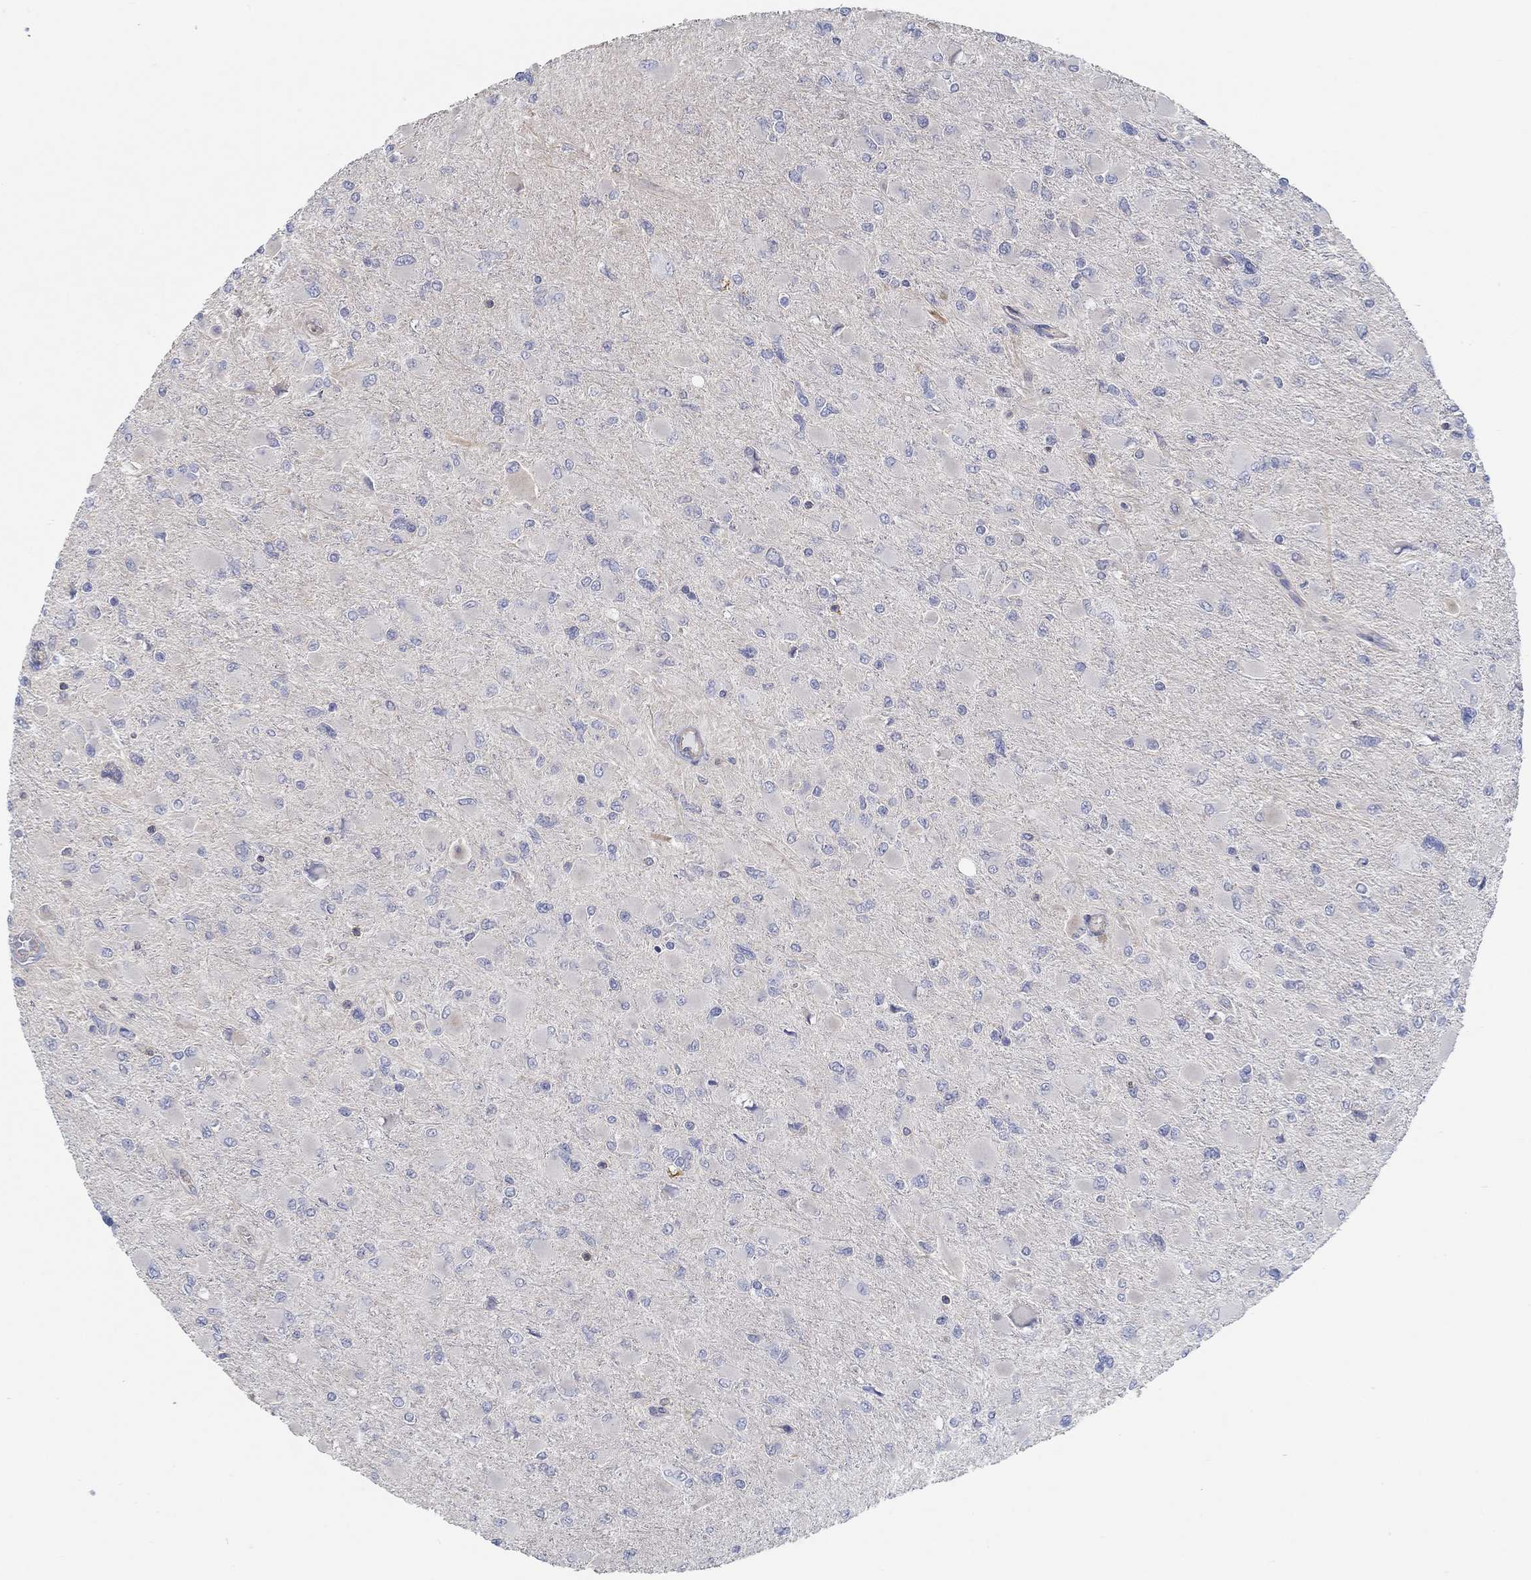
{"staining": {"intensity": "negative", "quantity": "none", "location": "none"}, "tissue": "glioma", "cell_type": "Tumor cells", "image_type": "cancer", "snomed": [{"axis": "morphology", "description": "Glioma, malignant, High grade"}, {"axis": "topography", "description": "Cerebral cortex"}], "caption": "The histopathology image reveals no staining of tumor cells in high-grade glioma (malignant).", "gene": "BBOF1", "patient": {"sex": "female", "age": 36}}